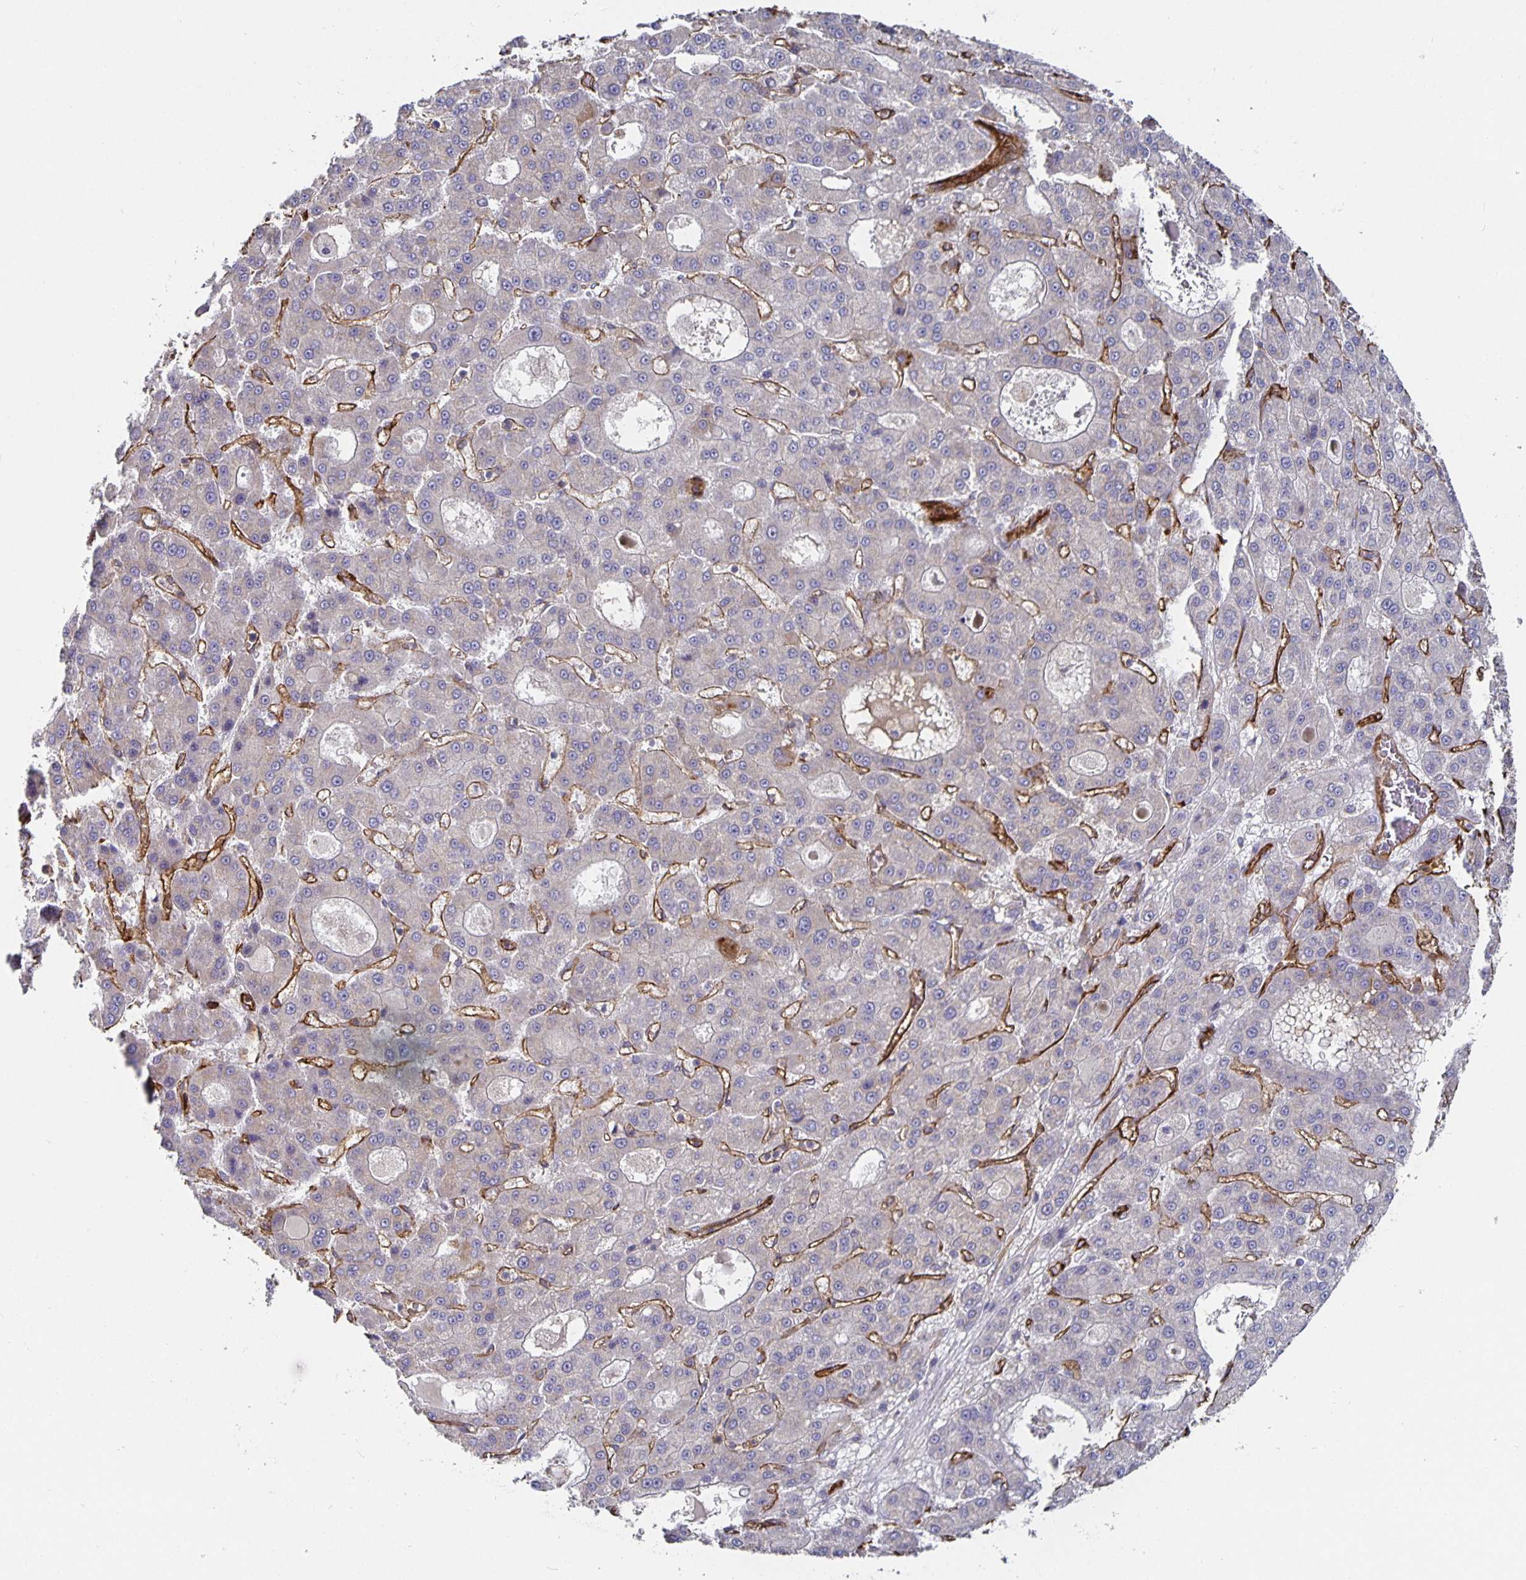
{"staining": {"intensity": "negative", "quantity": "none", "location": "none"}, "tissue": "liver cancer", "cell_type": "Tumor cells", "image_type": "cancer", "snomed": [{"axis": "morphology", "description": "Carcinoma, Hepatocellular, NOS"}, {"axis": "topography", "description": "Liver"}], "caption": "Immunohistochemistry of hepatocellular carcinoma (liver) shows no staining in tumor cells.", "gene": "PODXL", "patient": {"sex": "male", "age": 70}}